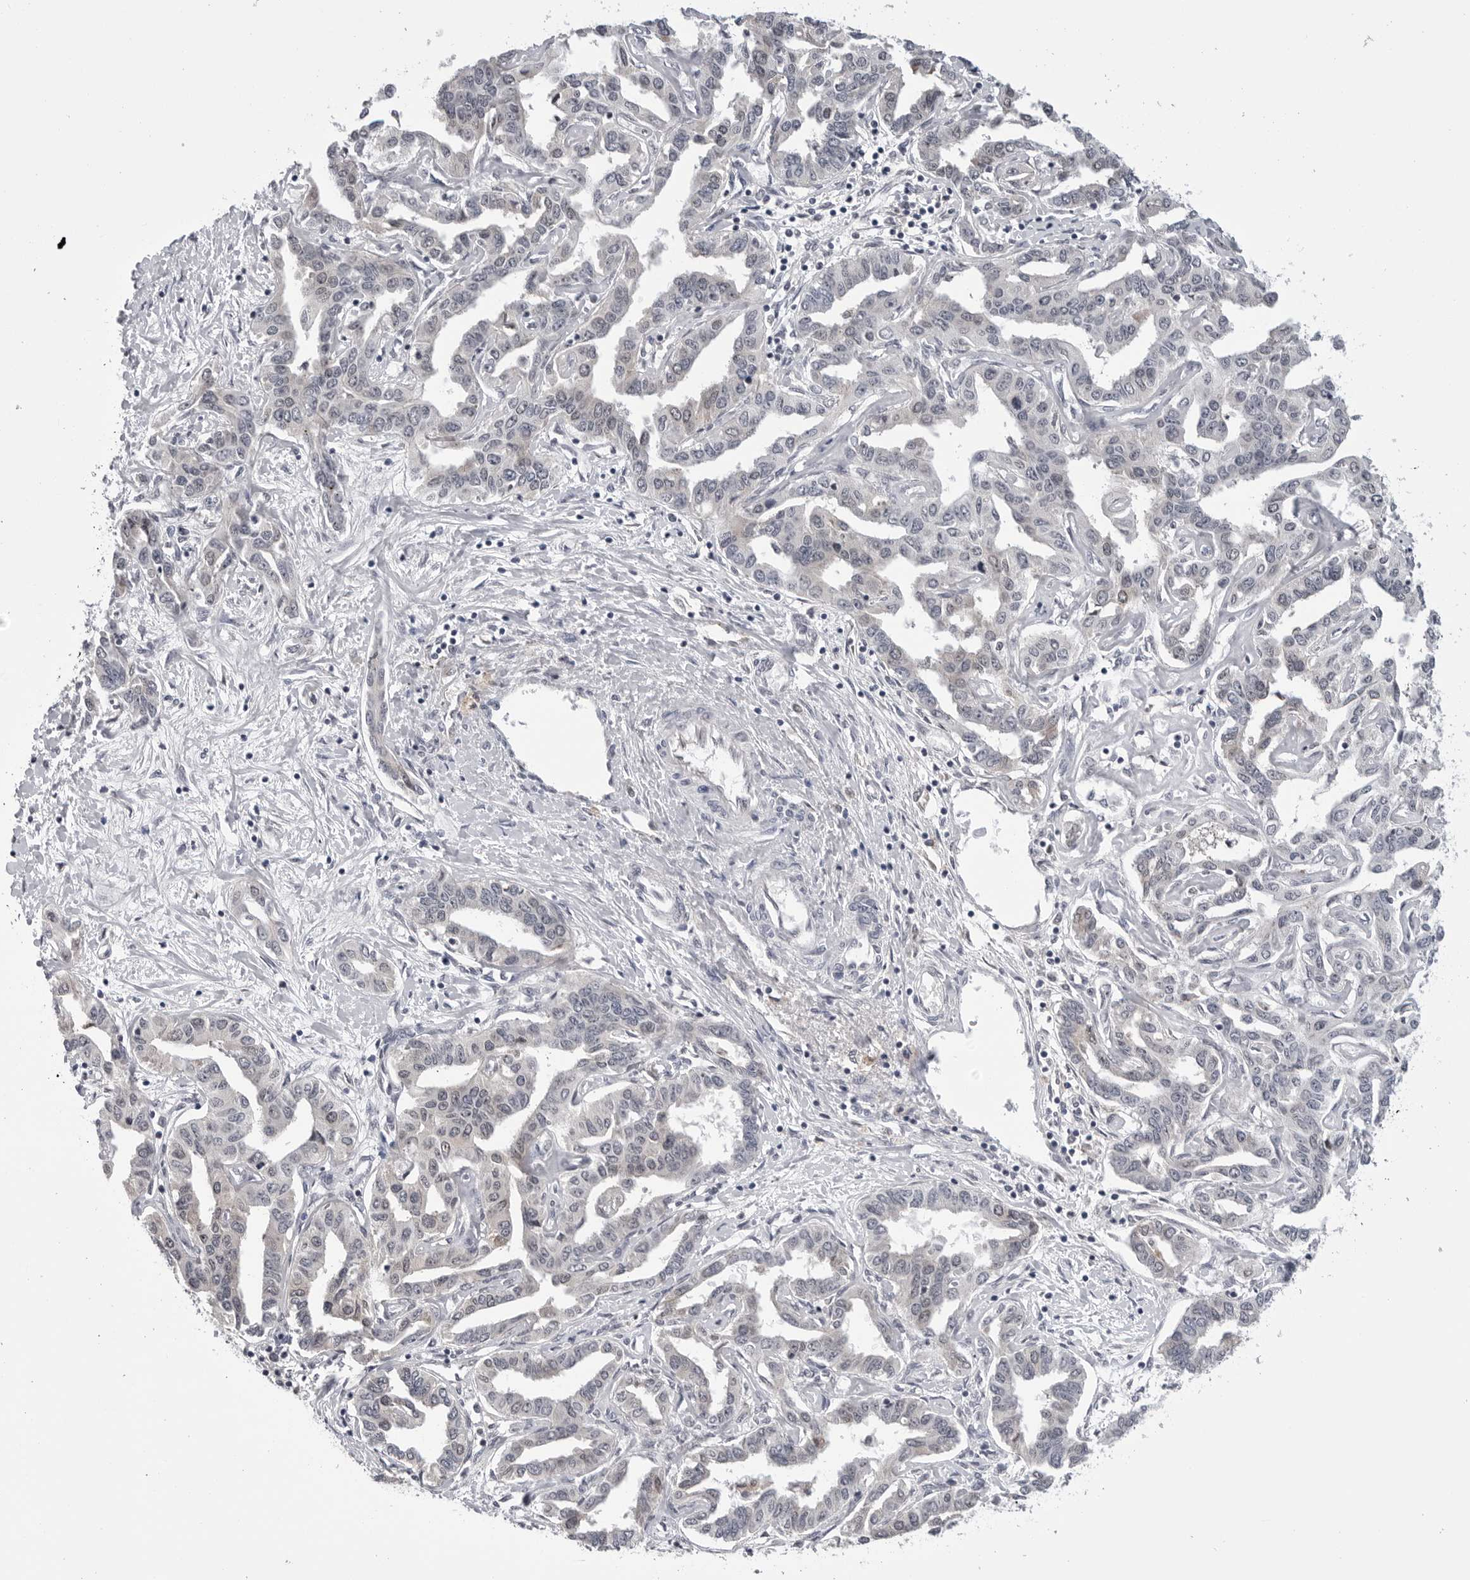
{"staining": {"intensity": "negative", "quantity": "none", "location": "none"}, "tissue": "liver cancer", "cell_type": "Tumor cells", "image_type": "cancer", "snomed": [{"axis": "morphology", "description": "Cholangiocarcinoma"}, {"axis": "topography", "description": "Liver"}], "caption": "This is a image of immunohistochemistry staining of liver cancer, which shows no staining in tumor cells.", "gene": "CDK20", "patient": {"sex": "male", "age": 59}}